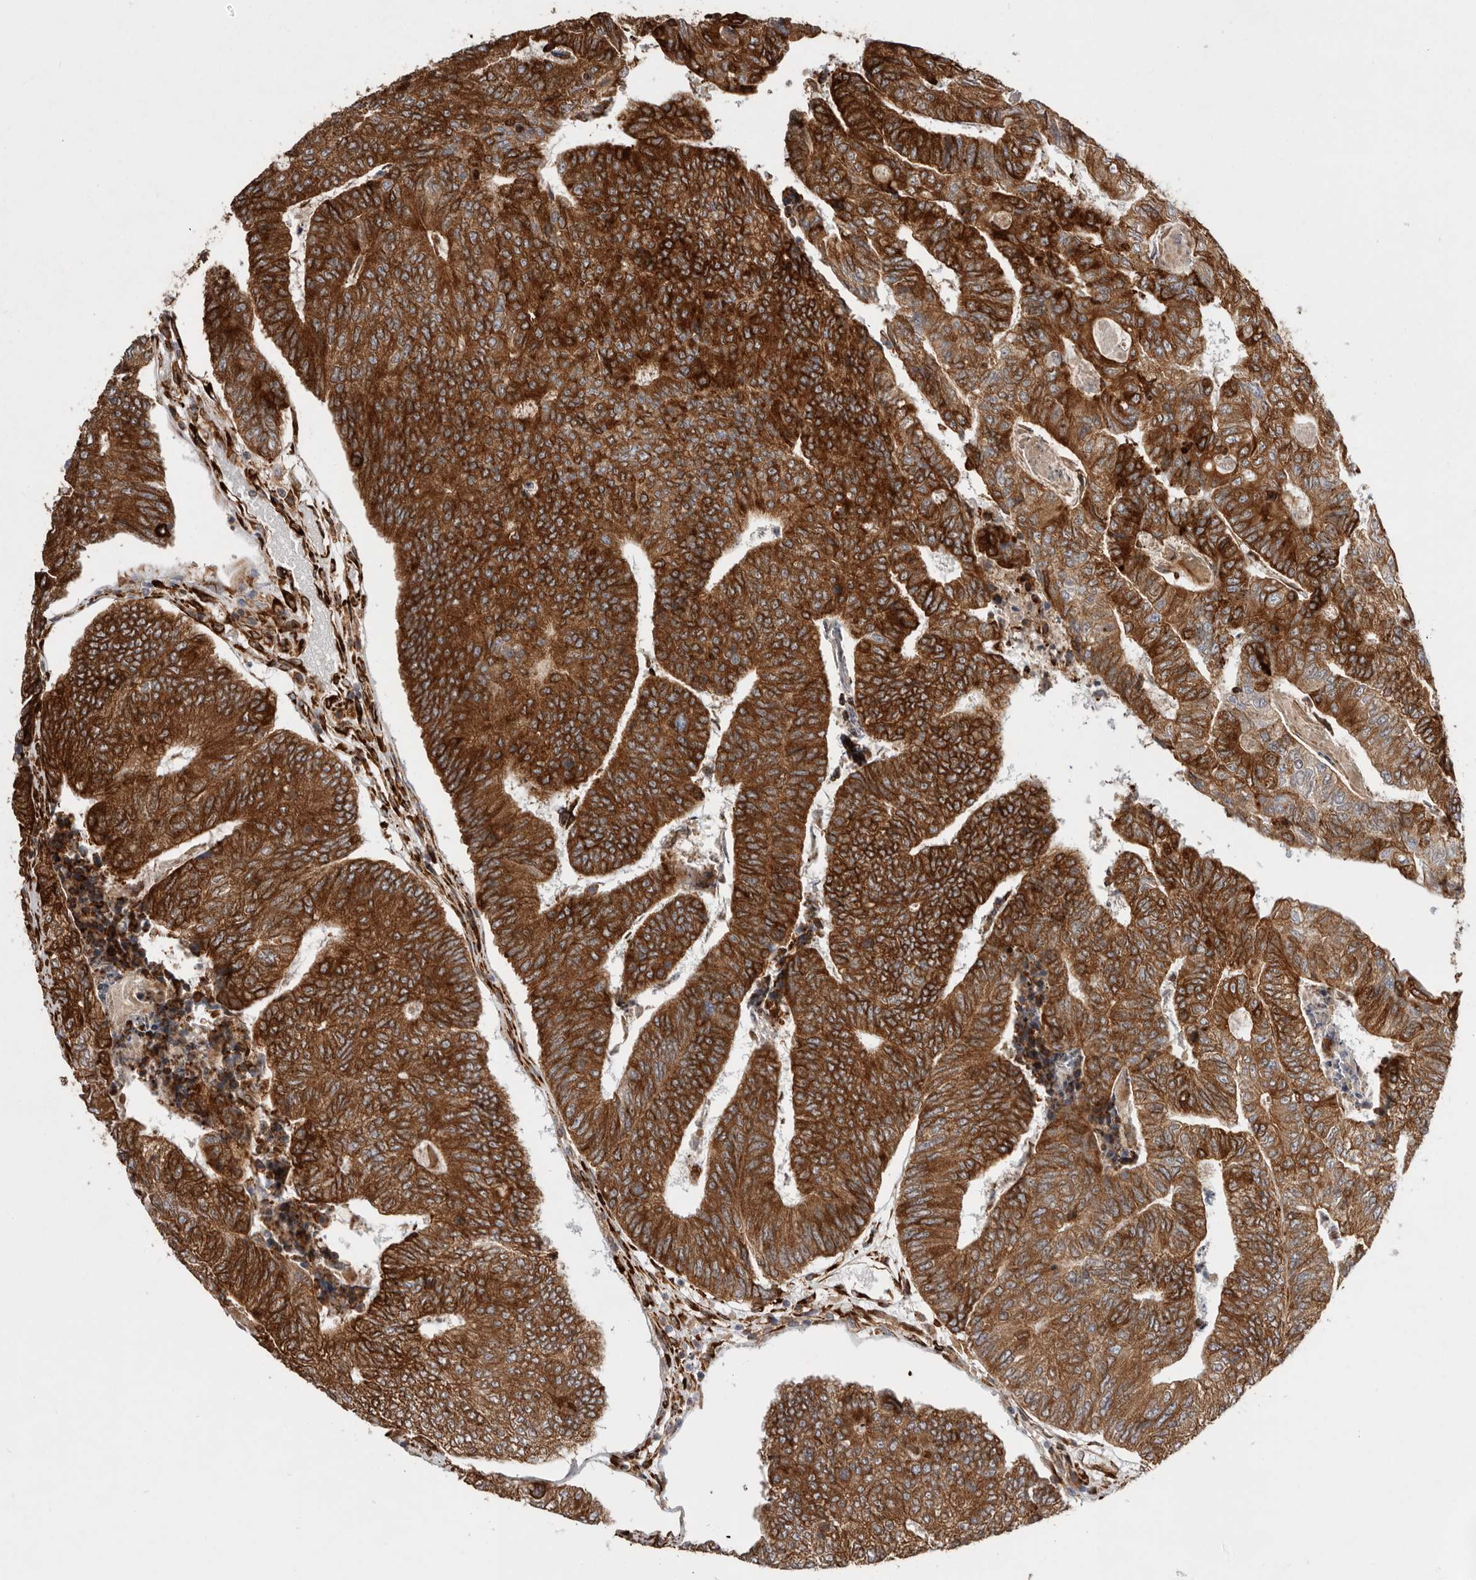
{"staining": {"intensity": "strong", "quantity": ">75%", "location": "cytoplasmic/membranous"}, "tissue": "colorectal cancer", "cell_type": "Tumor cells", "image_type": "cancer", "snomed": [{"axis": "morphology", "description": "Adenocarcinoma, NOS"}, {"axis": "topography", "description": "Colon"}], "caption": "DAB immunohistochemical staining of human colorectal cancer demonstrates strong cytoplasmic/membranous protein staining in approximately >75% of tumor cells. (Stains: DAB in brown, nuclei in blue, Microscopy: brightfield microscopy at high magnification).", "gene": "WDTC1", "patient": {"sex": "female", "age": 67}}